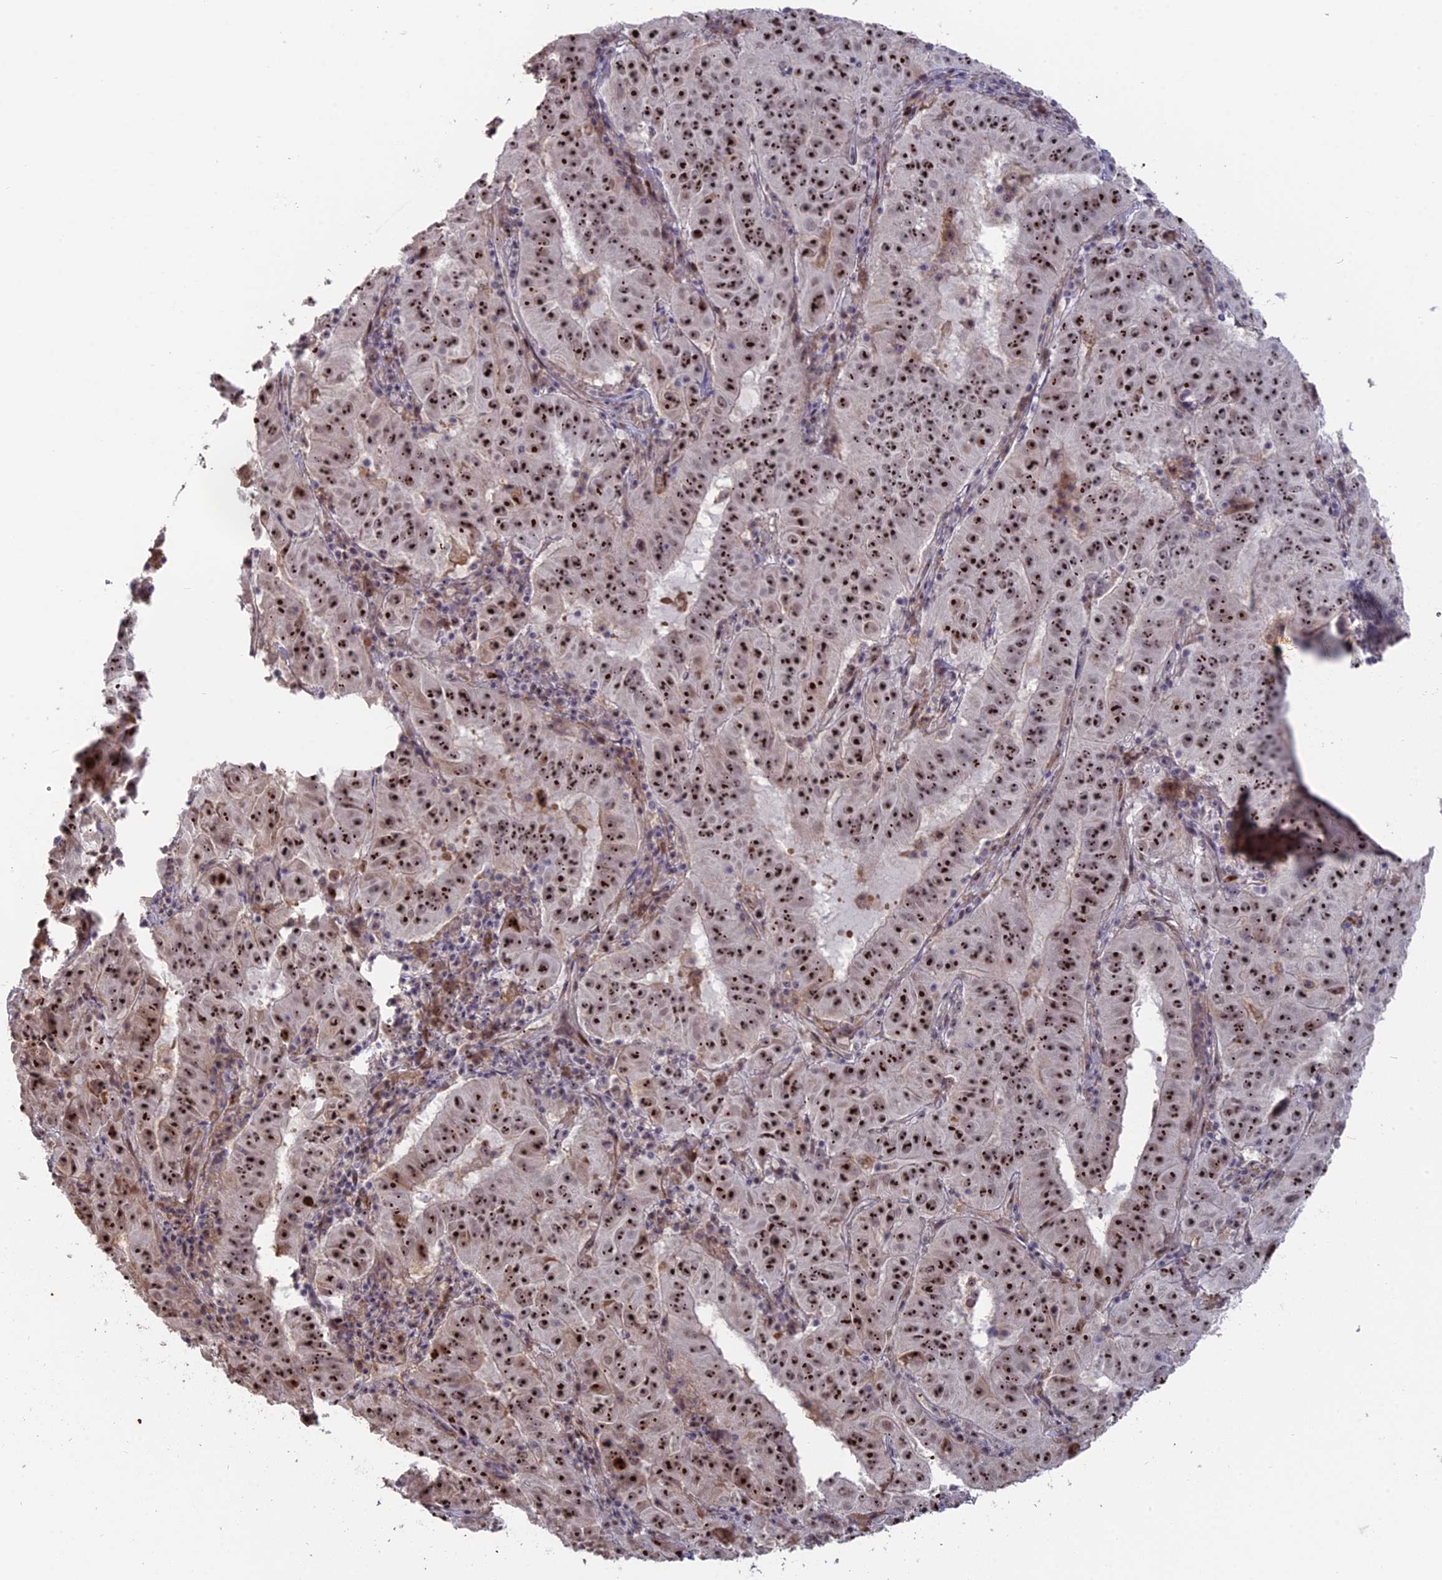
{"staining": {"intensity": "strong", "quantity": ">75%", "location": "nuclear"}, "tissue": "pancreatic cancer", "cell_type": "Tumor cells", "image_type": "cancer", "snomed": [{"axis": "morphology", "description": "Adenocarcinoma, NOS"}, {"axis": "topography", "description": "Pancreas"}], "caption": "An immunohistochemistry photomicrograph of neoplastic tissue is shown. Protein staining in brown labels strong nuclear positivity in pancreatic cancer (adenocarcinoma) within tumor cells.", "gene": "FAM131A", "patient": {"sex": "male", "age": 63}}